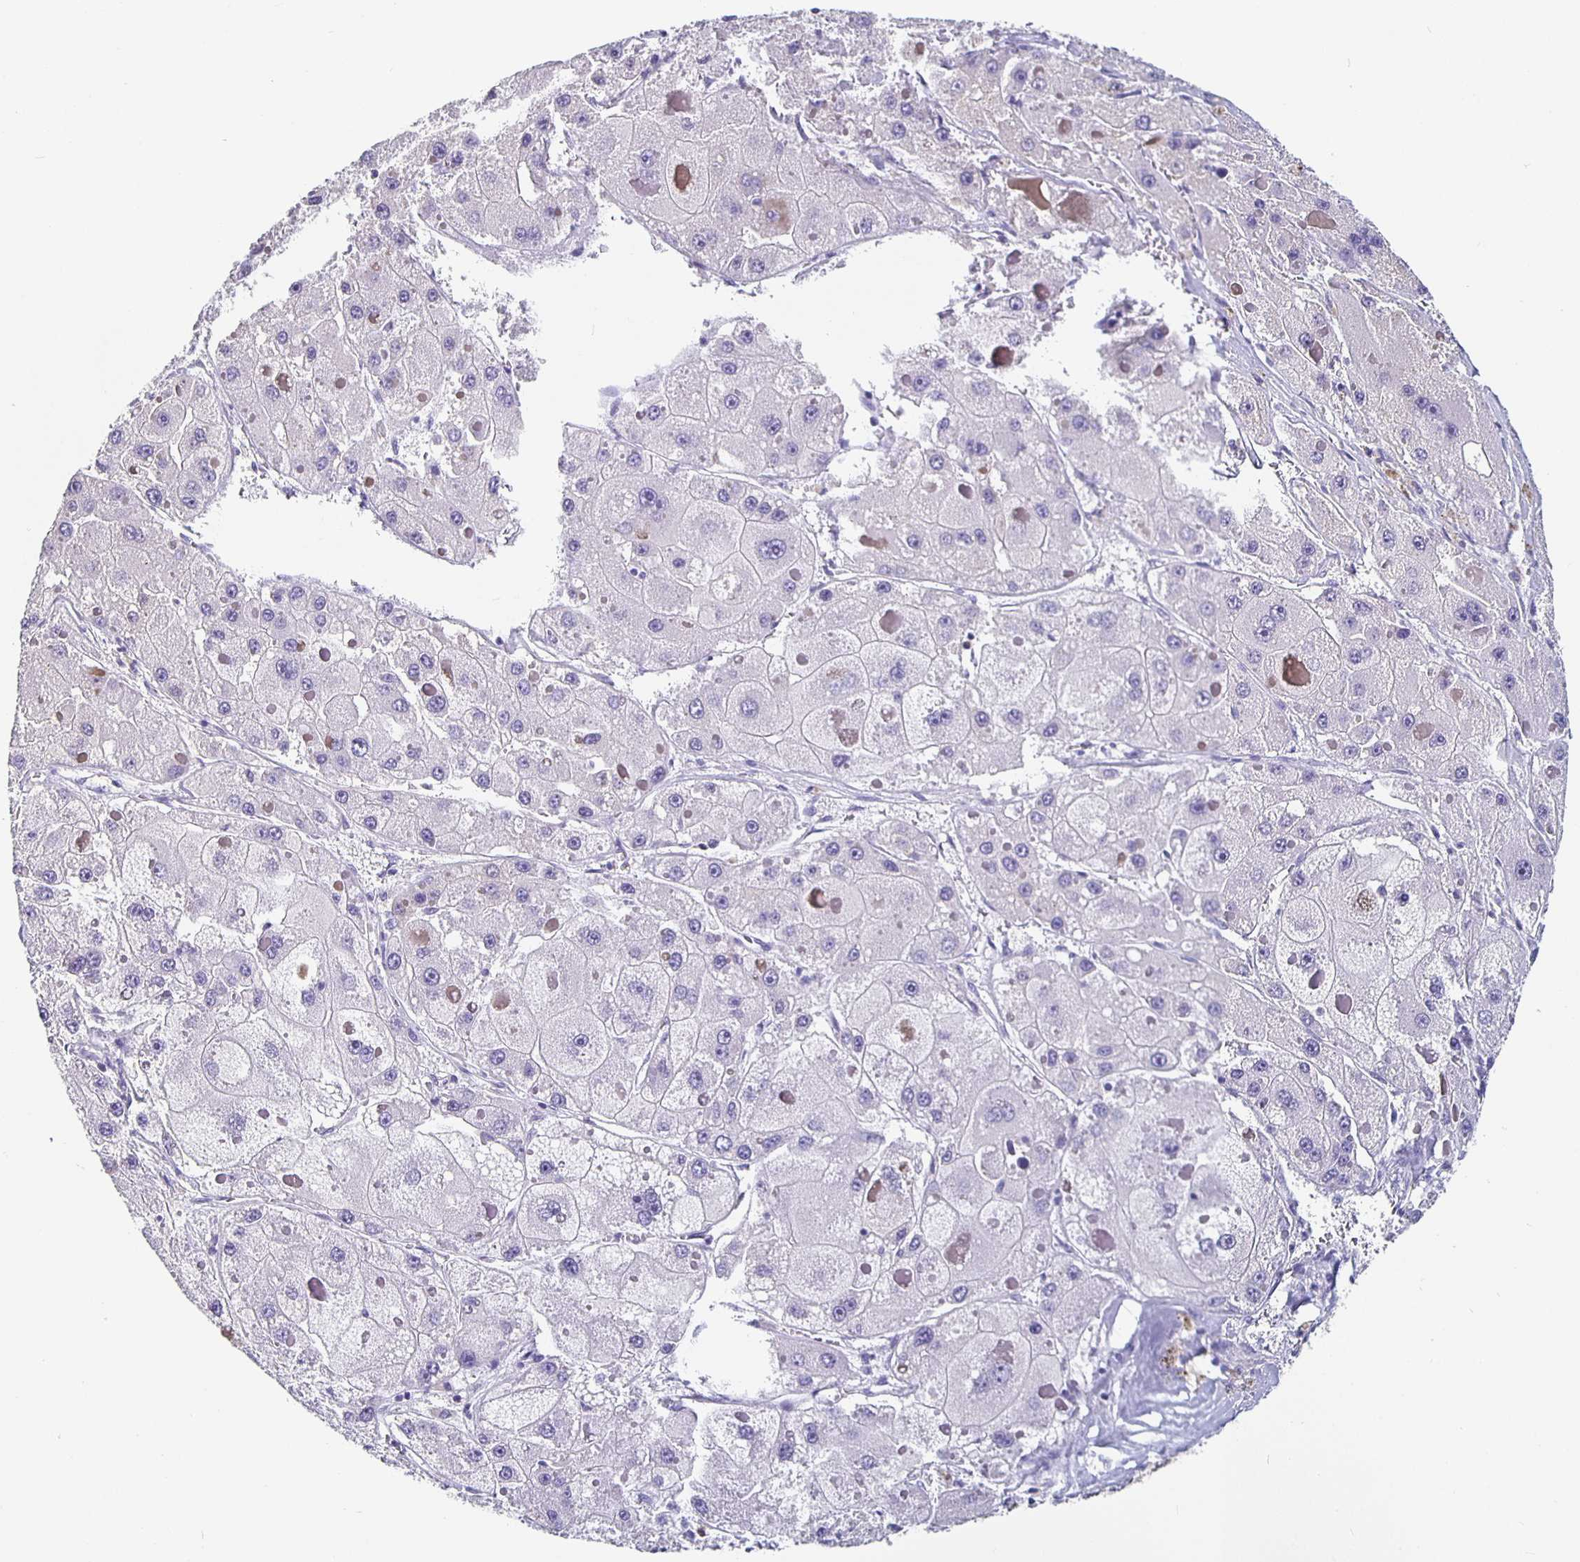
{"staining": {"intensity": "negative", "quantity": "none", "location": "none"}, "tissue": "liver cancer", "cell_type": "Tumor cells", "image_type": "cancer", "snomed": [{"axis": "morphology", "description": "Carcinoma, Hepatocellular, NOS"}, {"axis": "topography", "description": "Liver"}], "caption": "Tumor cells show no significant positivity in hepatocellular carcinoma (liver). (DAB immunohistochemistry with hematoxylin counter stain).", "gene": "GPX4", "patient": {"sex": "female", "age": 73}}